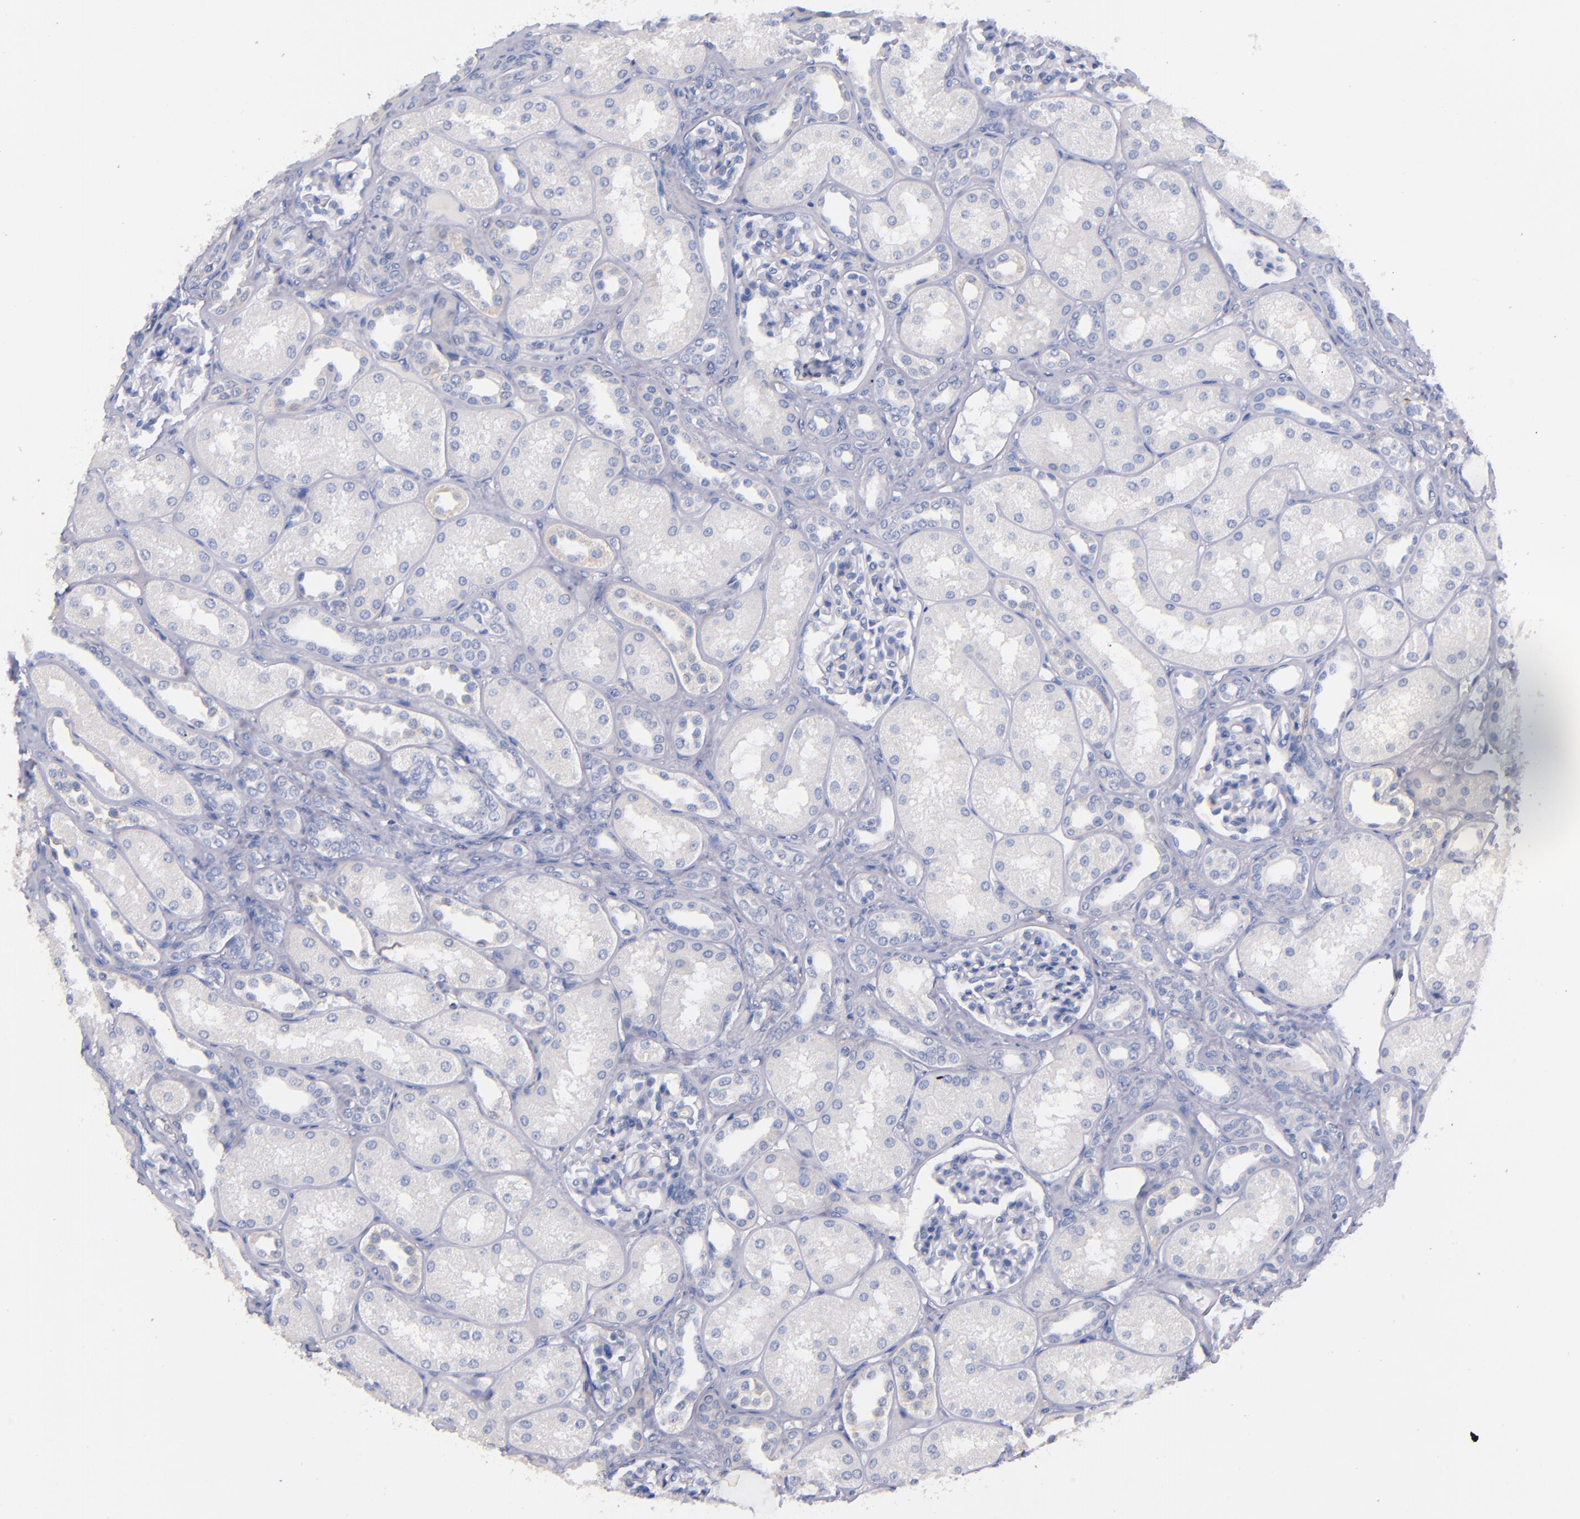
{"staining": {"intensity": "negative", "quantity": "none", "location": "none"}, "tissue": "kidney", "cell_type": "Cells in glomeruli", "image_type": "normal", "snomed": [{"axis": "morphology", "description": "Normal tissue, NOS"}, {"axis": "topography", "description": "Kidney"}], "caption": "This is a photomicrograph of immunohistochemistry (IHC) staining of benign kidney, which shows no positivity in cells in glomeruli.", "gene": "CNTNAP2", "patient": {"sex": "male", "age": 7}}